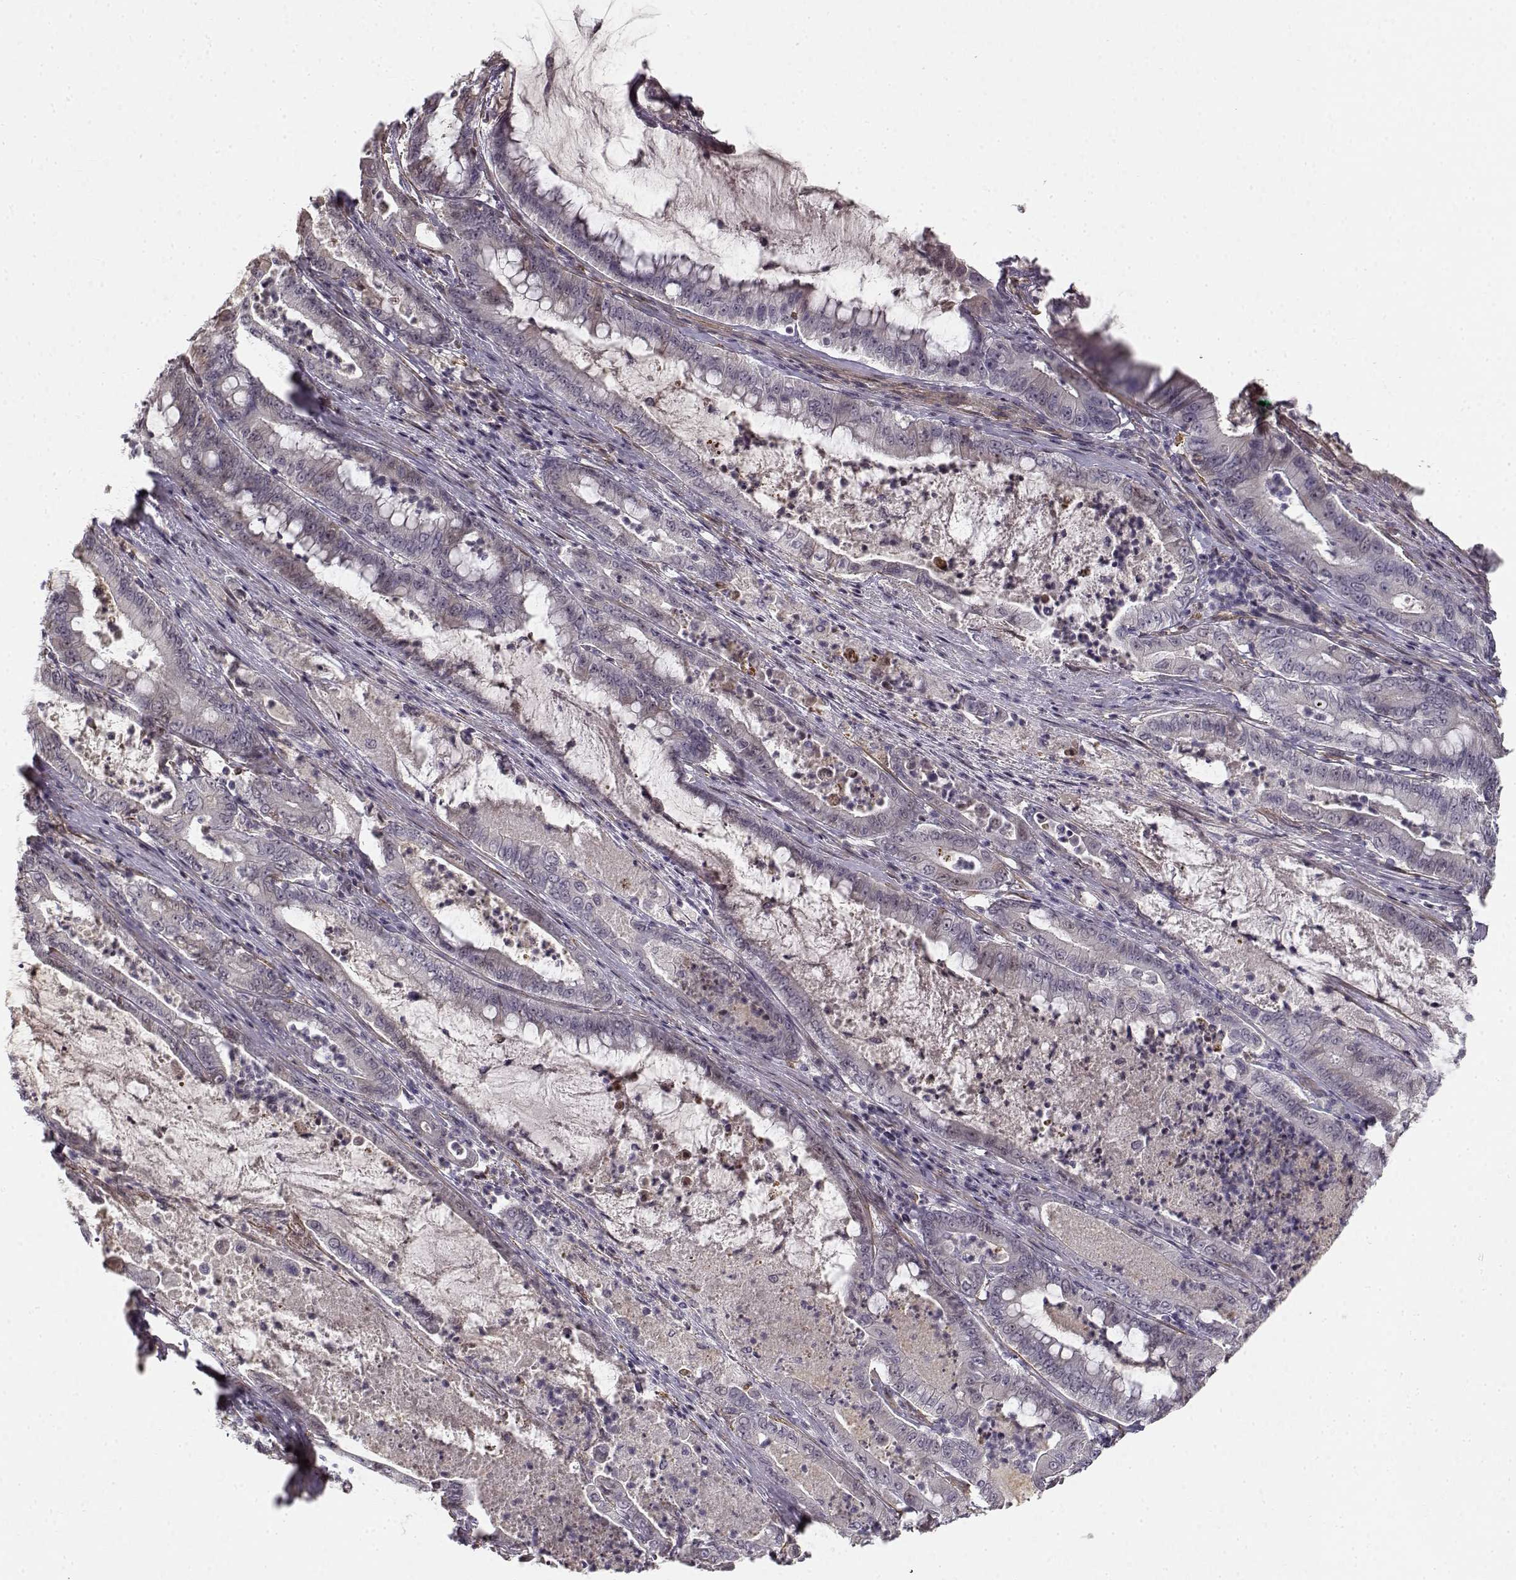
{"staining": {"intensity": "negative", "quantity": "none", "location": "none"}, "tissue": "pancreatic cancer", "cell_type": "Tumor cells", "image_type": "cancer", "snomed": [{"axis": "morphology", "description": "Adenocarcinoma, NOS"}, {"axis": "topography", "description": "Pancreas"}], "caption": "Immunohistochemistry image of neoplastic tissue: human pancreatic cancer (adenocarcinoma) stained with DAB (3,3'-diaminobenzidine) demonstrates no significant protein expression in tumor cells.", "gene": "RGS9BP", "patient": {"sex": "male", "age": 71}}